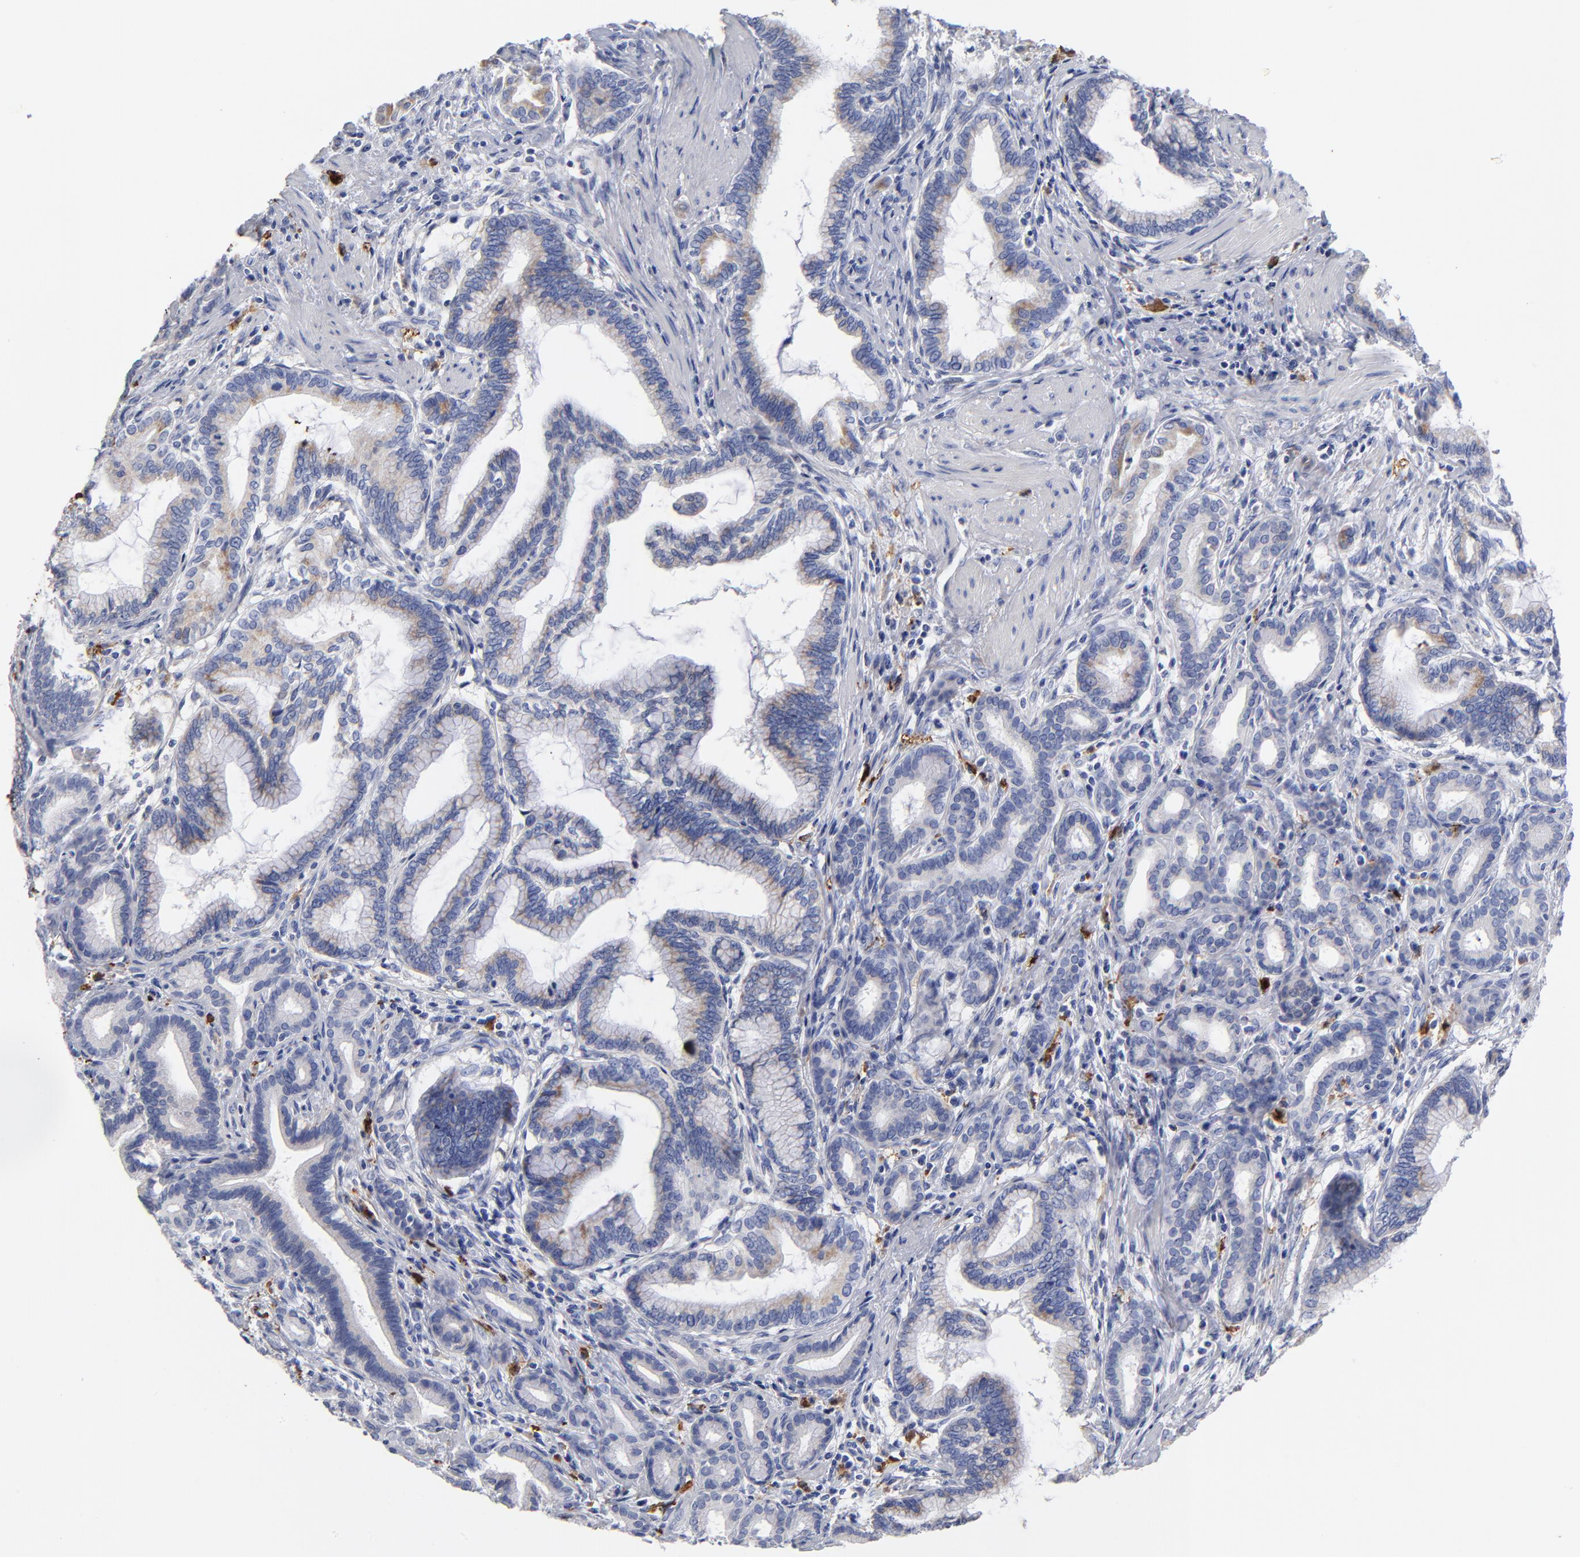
{"staining": {"intensity": "negative", "quantity": "none", "location": "none"}, "tissue": "pancreatic cancer", "cell_type": "Tumor cells", "image_type": "cancer", "snomed": [{"axis": "morphology", "description": "Adenocarcinoma, NOS"}, {"axis": "topography", "description": "Pancreas"}], "caption": "Immunohistochemistry (IHC) image of neoplastic tissue: human pancreatic cancer (adenocarcinoma) stained with DAB reveals no significant protein staining in tumor cells.", "gene": "PTP4A1", "patient": {"sex": "female", "age": 64}}